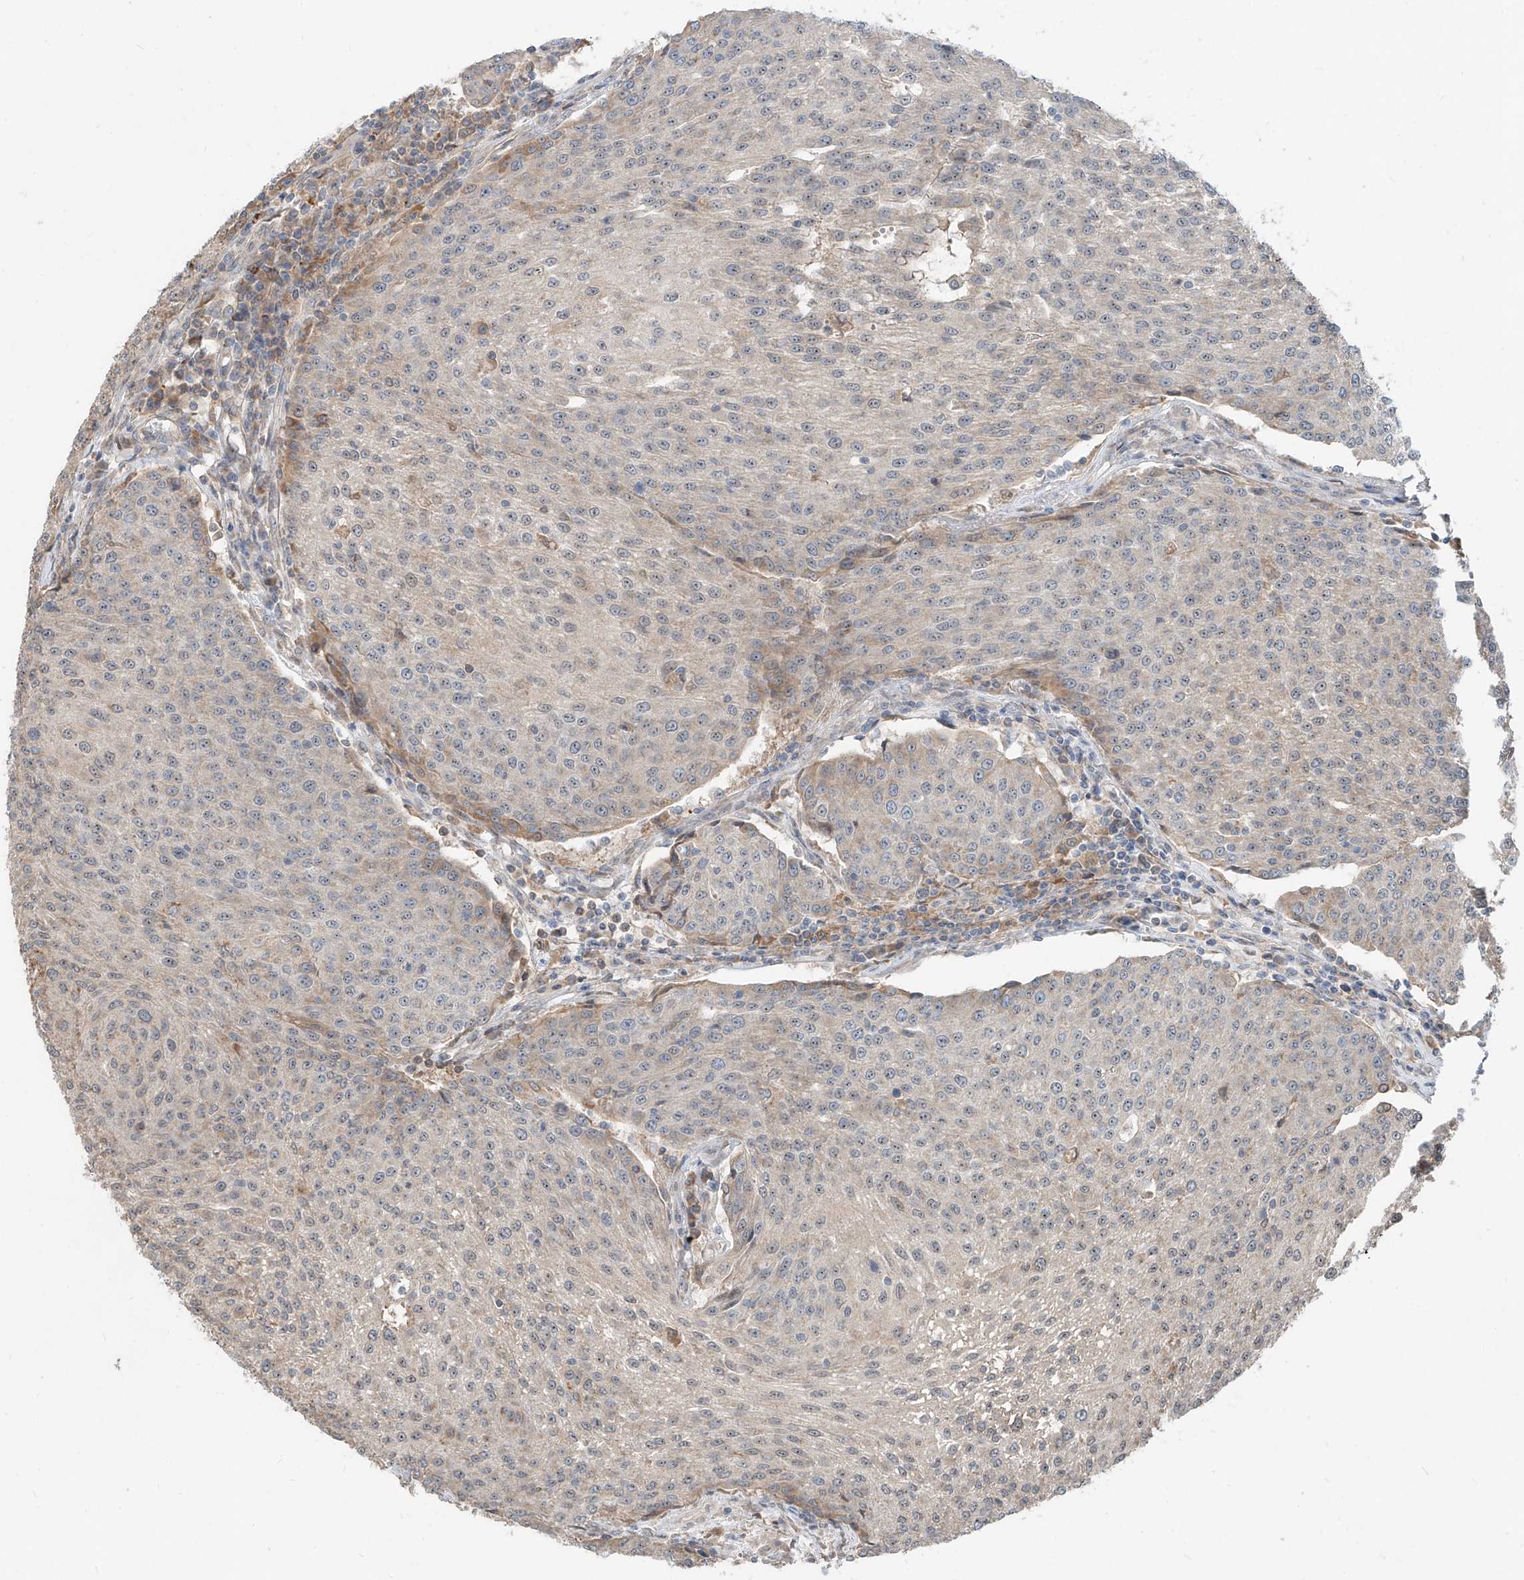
{"staining": {"intensity": "weak", "quantity": "<25%", "location": "cytoplasmic/membranous"}, "tissue": "urothelial cancer", "cell_type": "Tumor cells", "image_type": "cancer", "snomed": [{"axis": "morphology", "description": "Urothelial carcinoma, High grade"}, {"axis": "topography", "description": "Urinary bladder"}], "caption": "High power microscopy photomicrograph of an IHC histopathology image of urothelial cancer, revealing no significant expression in tumor cells. (Stains: DAB (3,3'-diaminobenzidine) immunohistochemistry (IHC) with hematoxylin counter stain, Microscopy: brightfield microscopy at high magnification).", "gene": "STX19", "patient": {"sex": "female", "age": 85}}